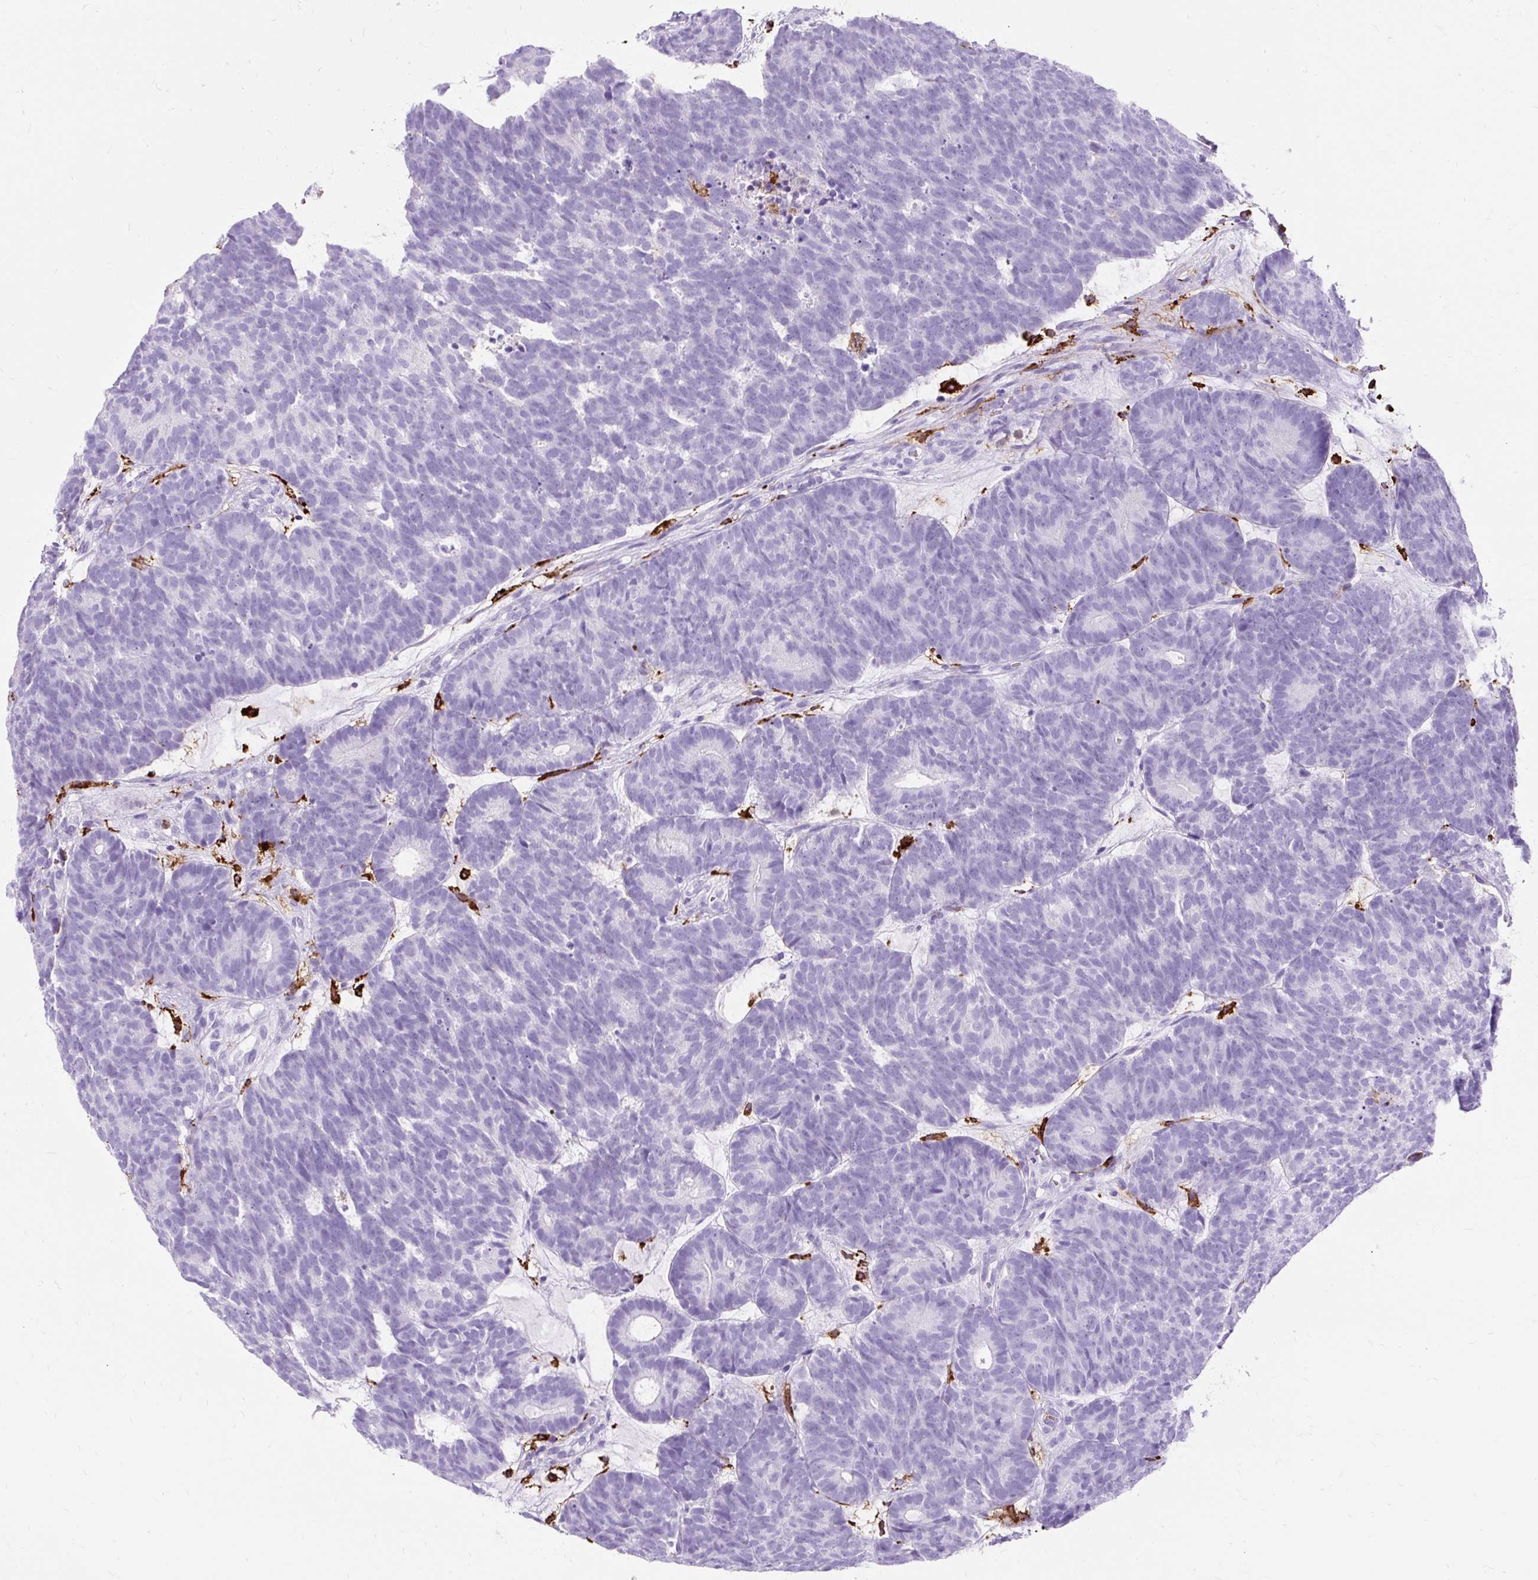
{"staining": {"intensity": "negative", "quantity": "none", "location": "none"}, "tissue": "head and neck cancer", "cell_type": "Tumor cells", "image_type": "cancer", "snomed": [{"axis": "morphology", "description": "Adenocarcinoma, NOS"}, {"axis": "topography", "description": "Head-Neck"}], "caption": "There is no significant staining in tumor cells of head and neck adenocarcinoma. (Immunohistochemistry (ihc), brightfield microscopy, high magnification).", "gene": "HLA-DRA", "patient": {"sex": "female", "age": 81}}